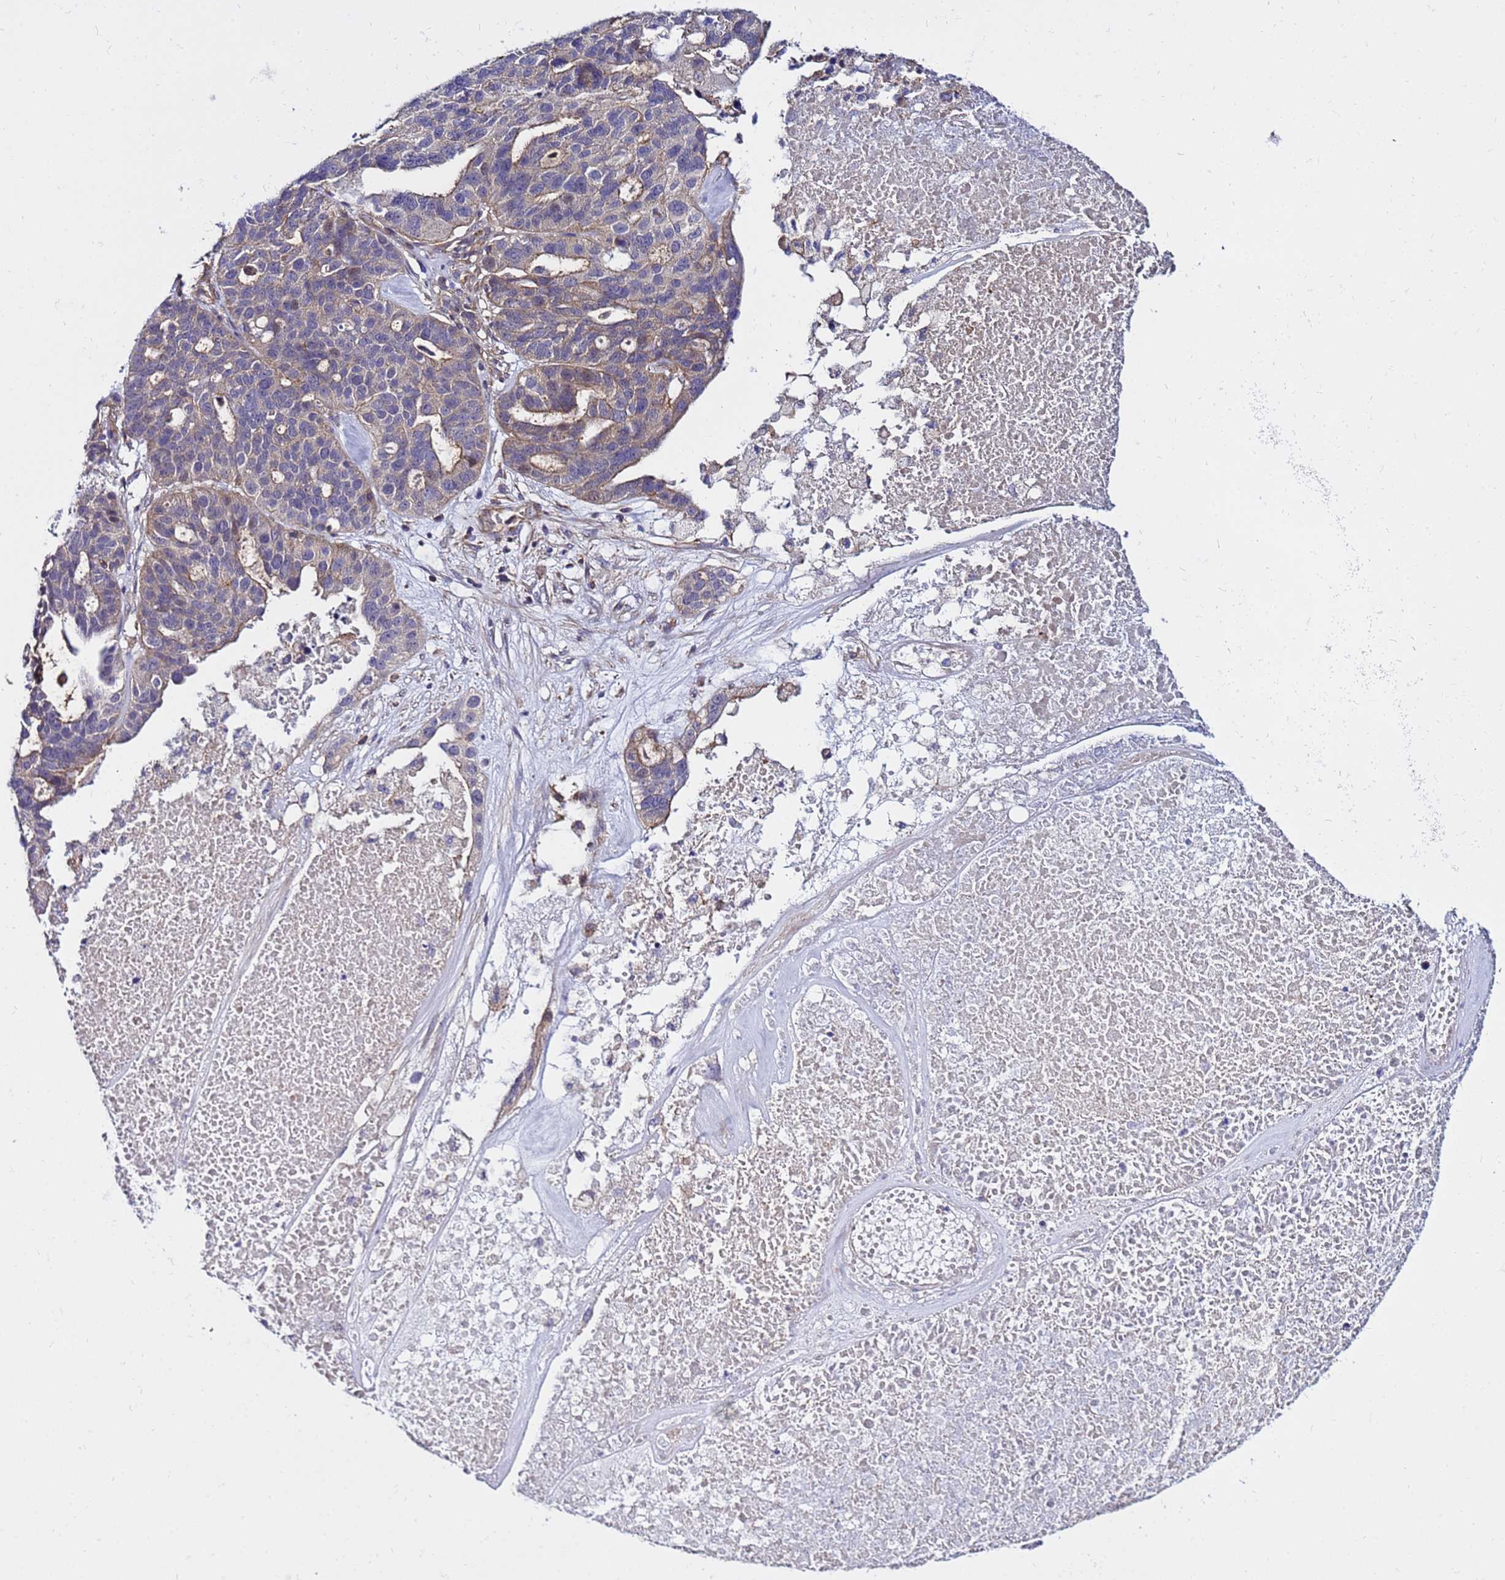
{"staining": {"intensity": "weak", "quantity": "25%-75%", "location": "cytoplasmic/membranous"}, "tissue": "ovarian cancer", "cell_type": "Tumor cells", "image_type": "cancer", "snomed": [{"axis": "morphology", "description": "Cystadenocarcinoma, serous, NOS"}, {"axis": "topography", "description": "Ovary"}], "caption": "The image shows a brown stain indicating the presence of a protein in the cytoplasmic/membranous of tumor cells in ovarian serous cystadenocarcinoma.", "gene": "STK38", "patient": {"sex": "female", "age": 59}}